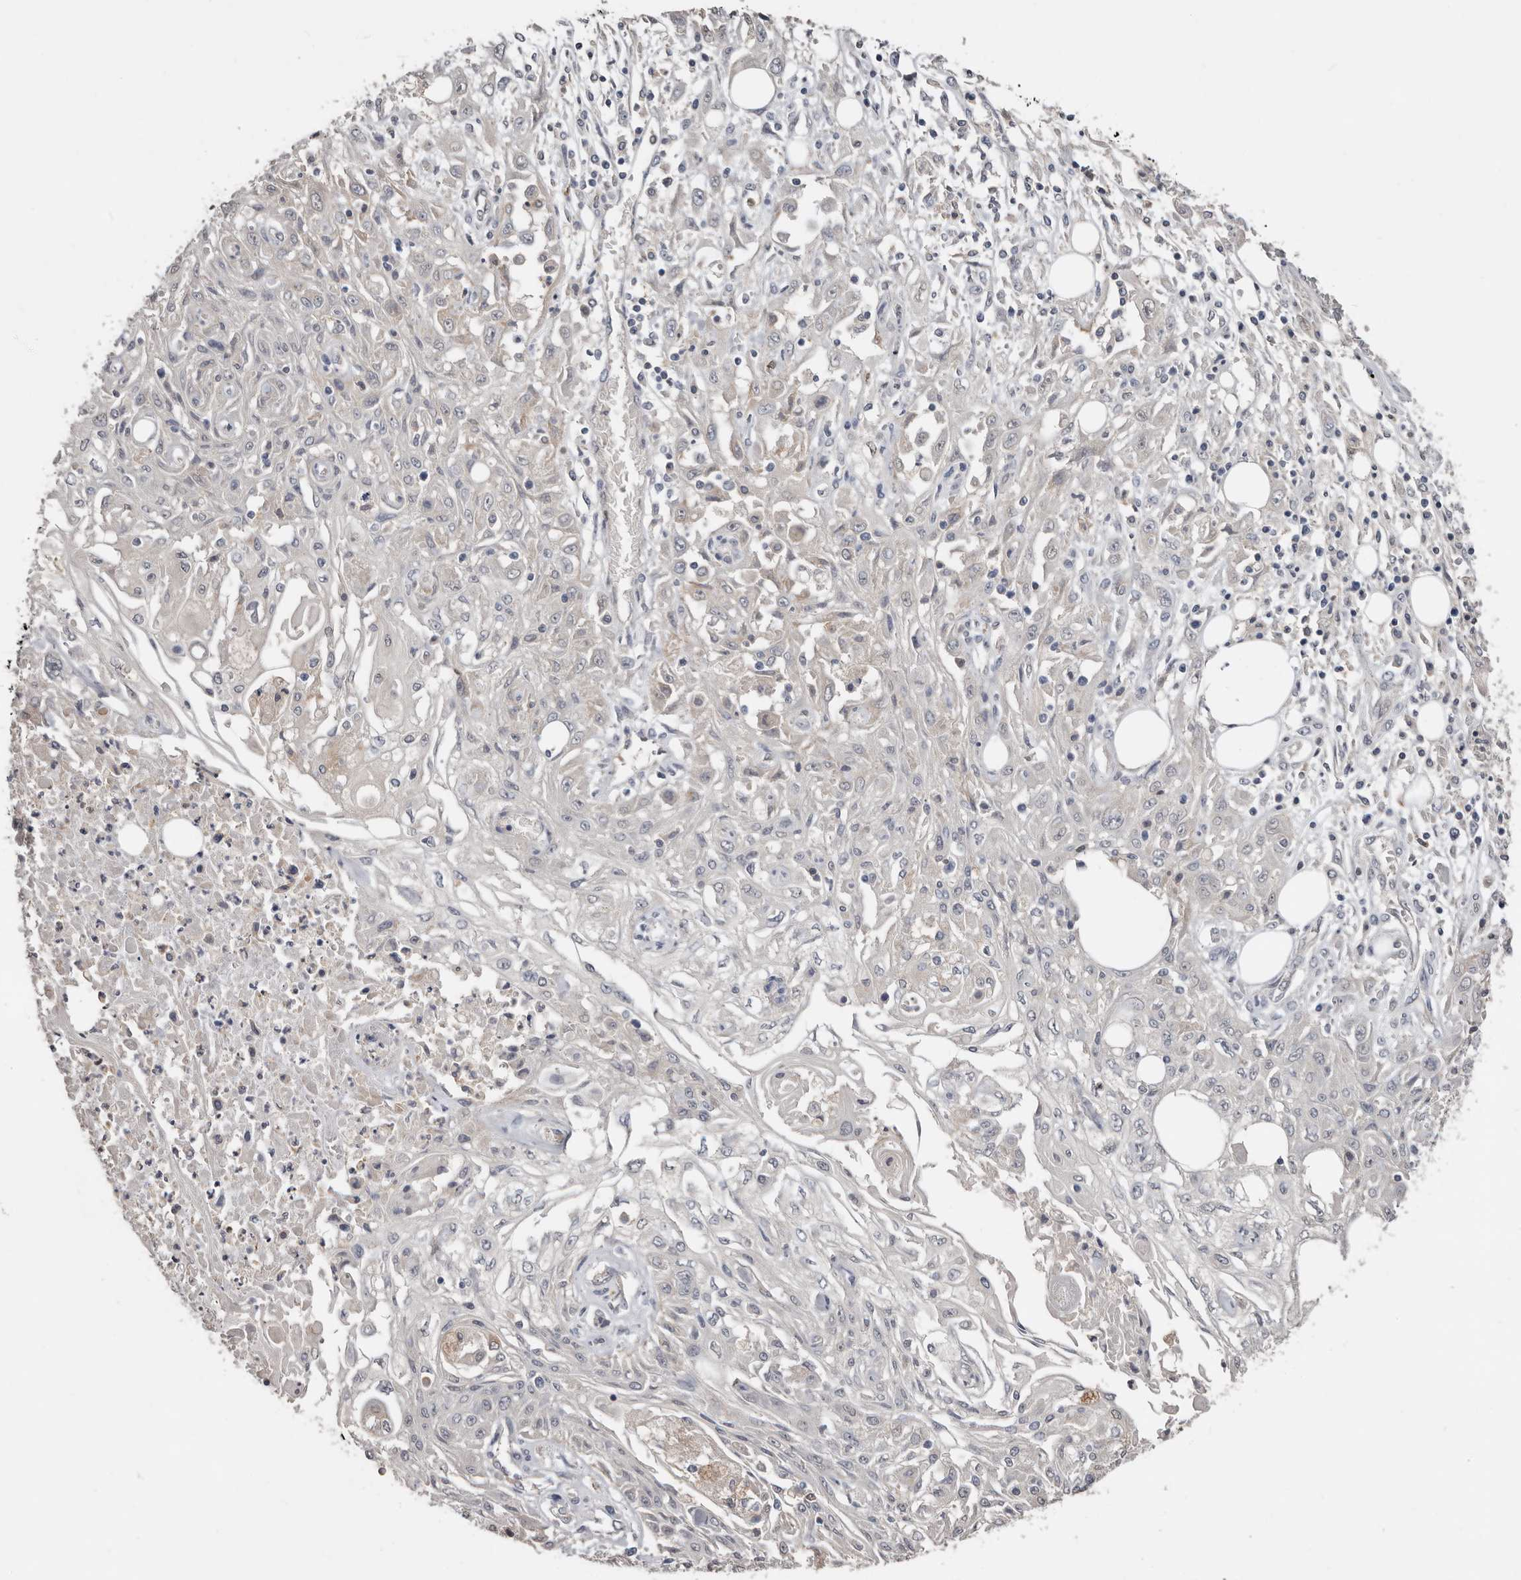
{"staining": {"intensity": "negative", "quantity": "none", "location": "none"}, "tissue": "skin cancer", "cell_type": "Tumor cells", "image_type": "cancer", "snomed": [{"axis": "morphology", "description": "Squamous cell carcinoma, NOS"}, {"axis": "morphology", "description": "Squamous cell carcinoma, metastatic, NOS"}, {"axis": "topography", "description": "Skin"}, {"axis": "topography", "description": "Lymph node"}], "caption": "This is a micrograph of immunohistochemistry (IHC) staining of skin cancer (metastatic squamous cell carcinoma), which shows no expression in tumor cells. (DAB (3,3'-diaminobenzidine) immunohistochemistry (IHC) with hematoxylin counter stain).", "gene": "RBKS", "patient": {"sex": "male", "age": 75}}